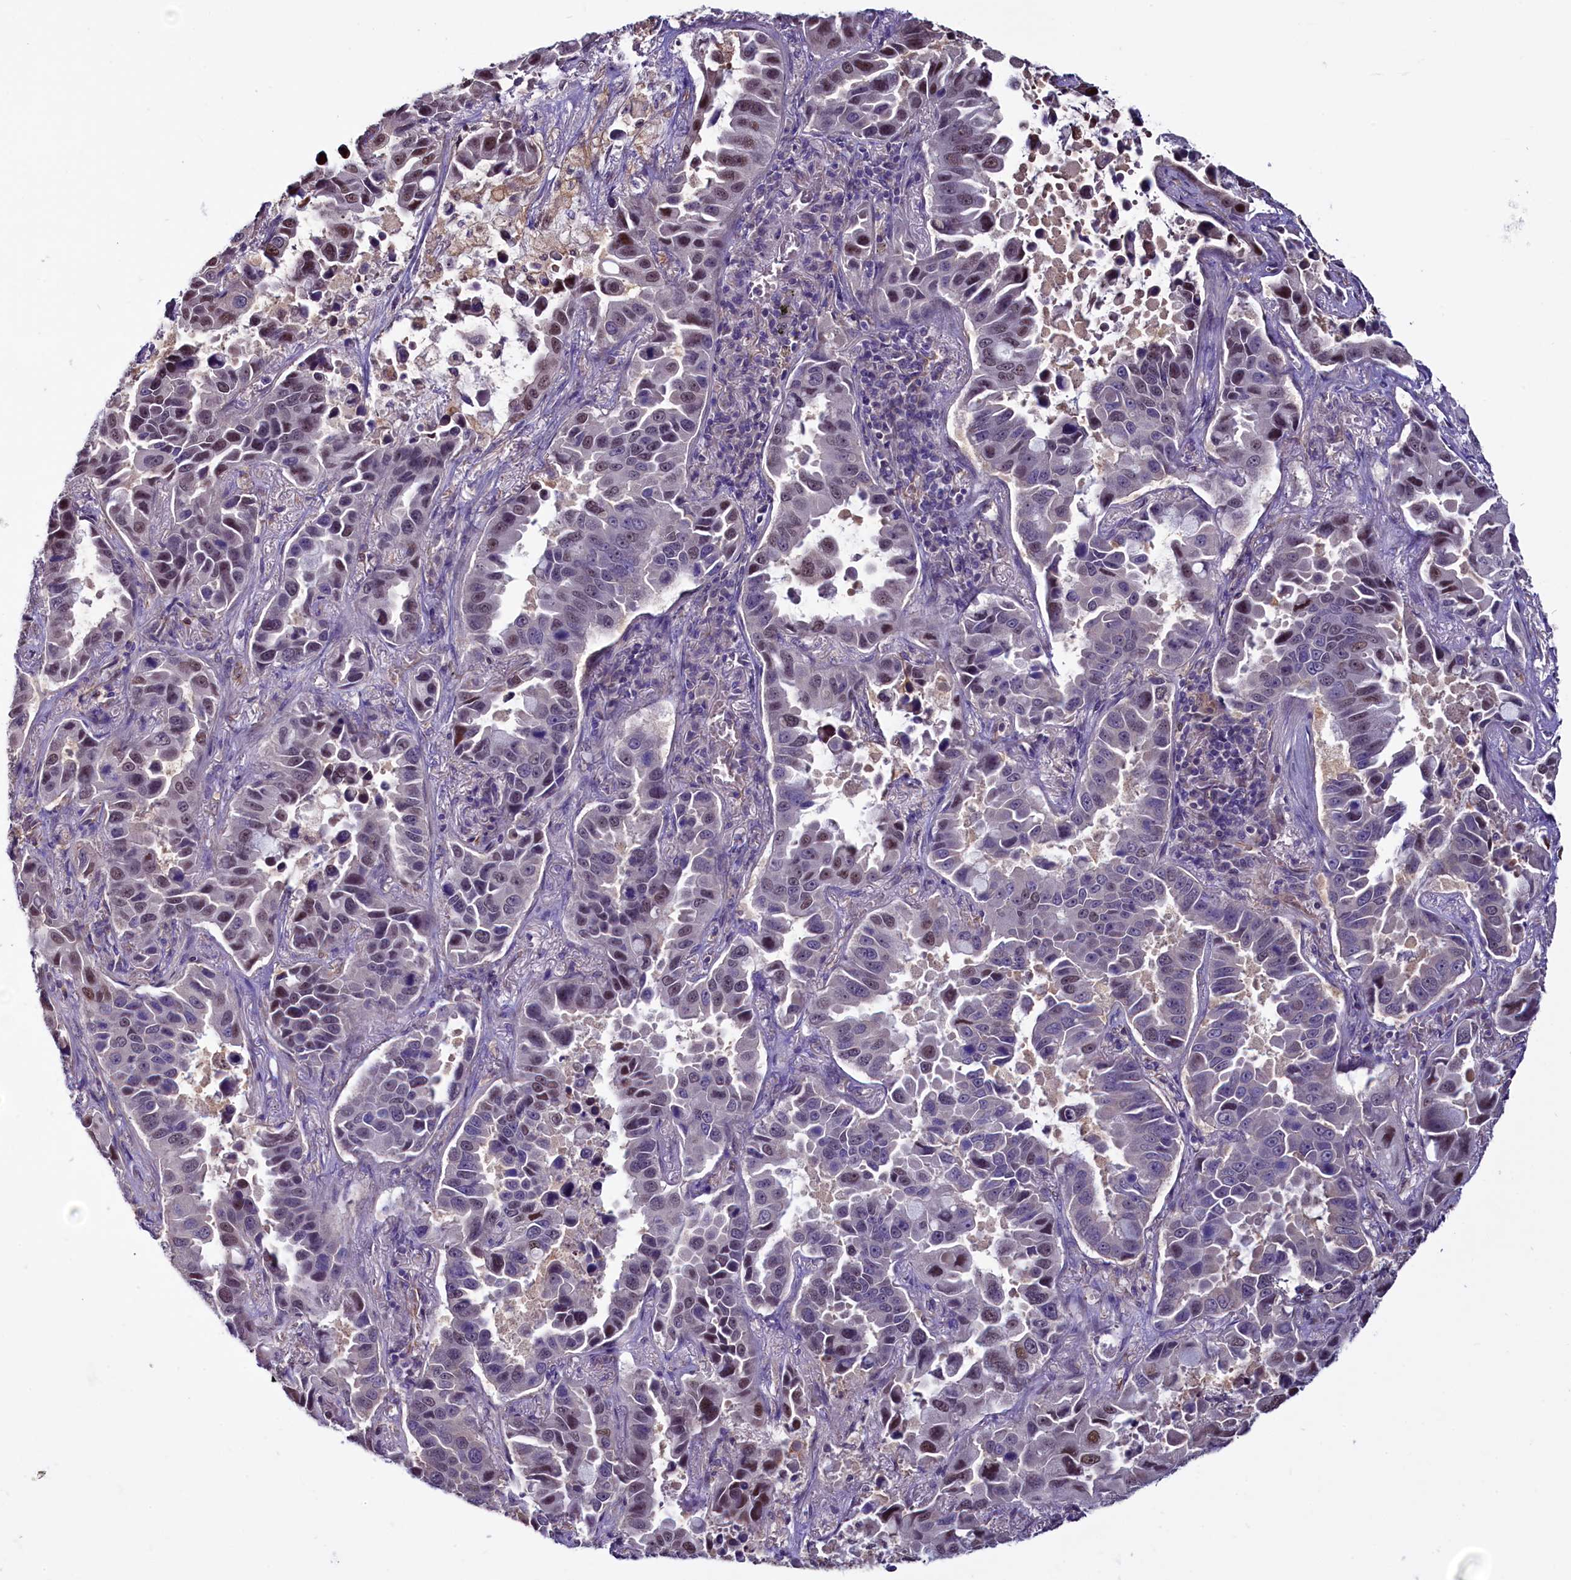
{"staining": {"intensity": "moderate", "quantity": "<25%", "location": "nuclear"}, "tissue": "lung cancer", "cell_type": "Tumor cells", "image_type": "cancer", "snomed": [{"axis": "morphology", "description": "Adenocarcinoma, NOS"}, {"axis": "topography", "description": "Lung"}], "caption": "Tumor cells demonstrate moderate nuclear expression in about <25% of cells in adenocarcinoma (lung).", "gene": "PDILT", "patient": {"sex": "male", "age": 64}}